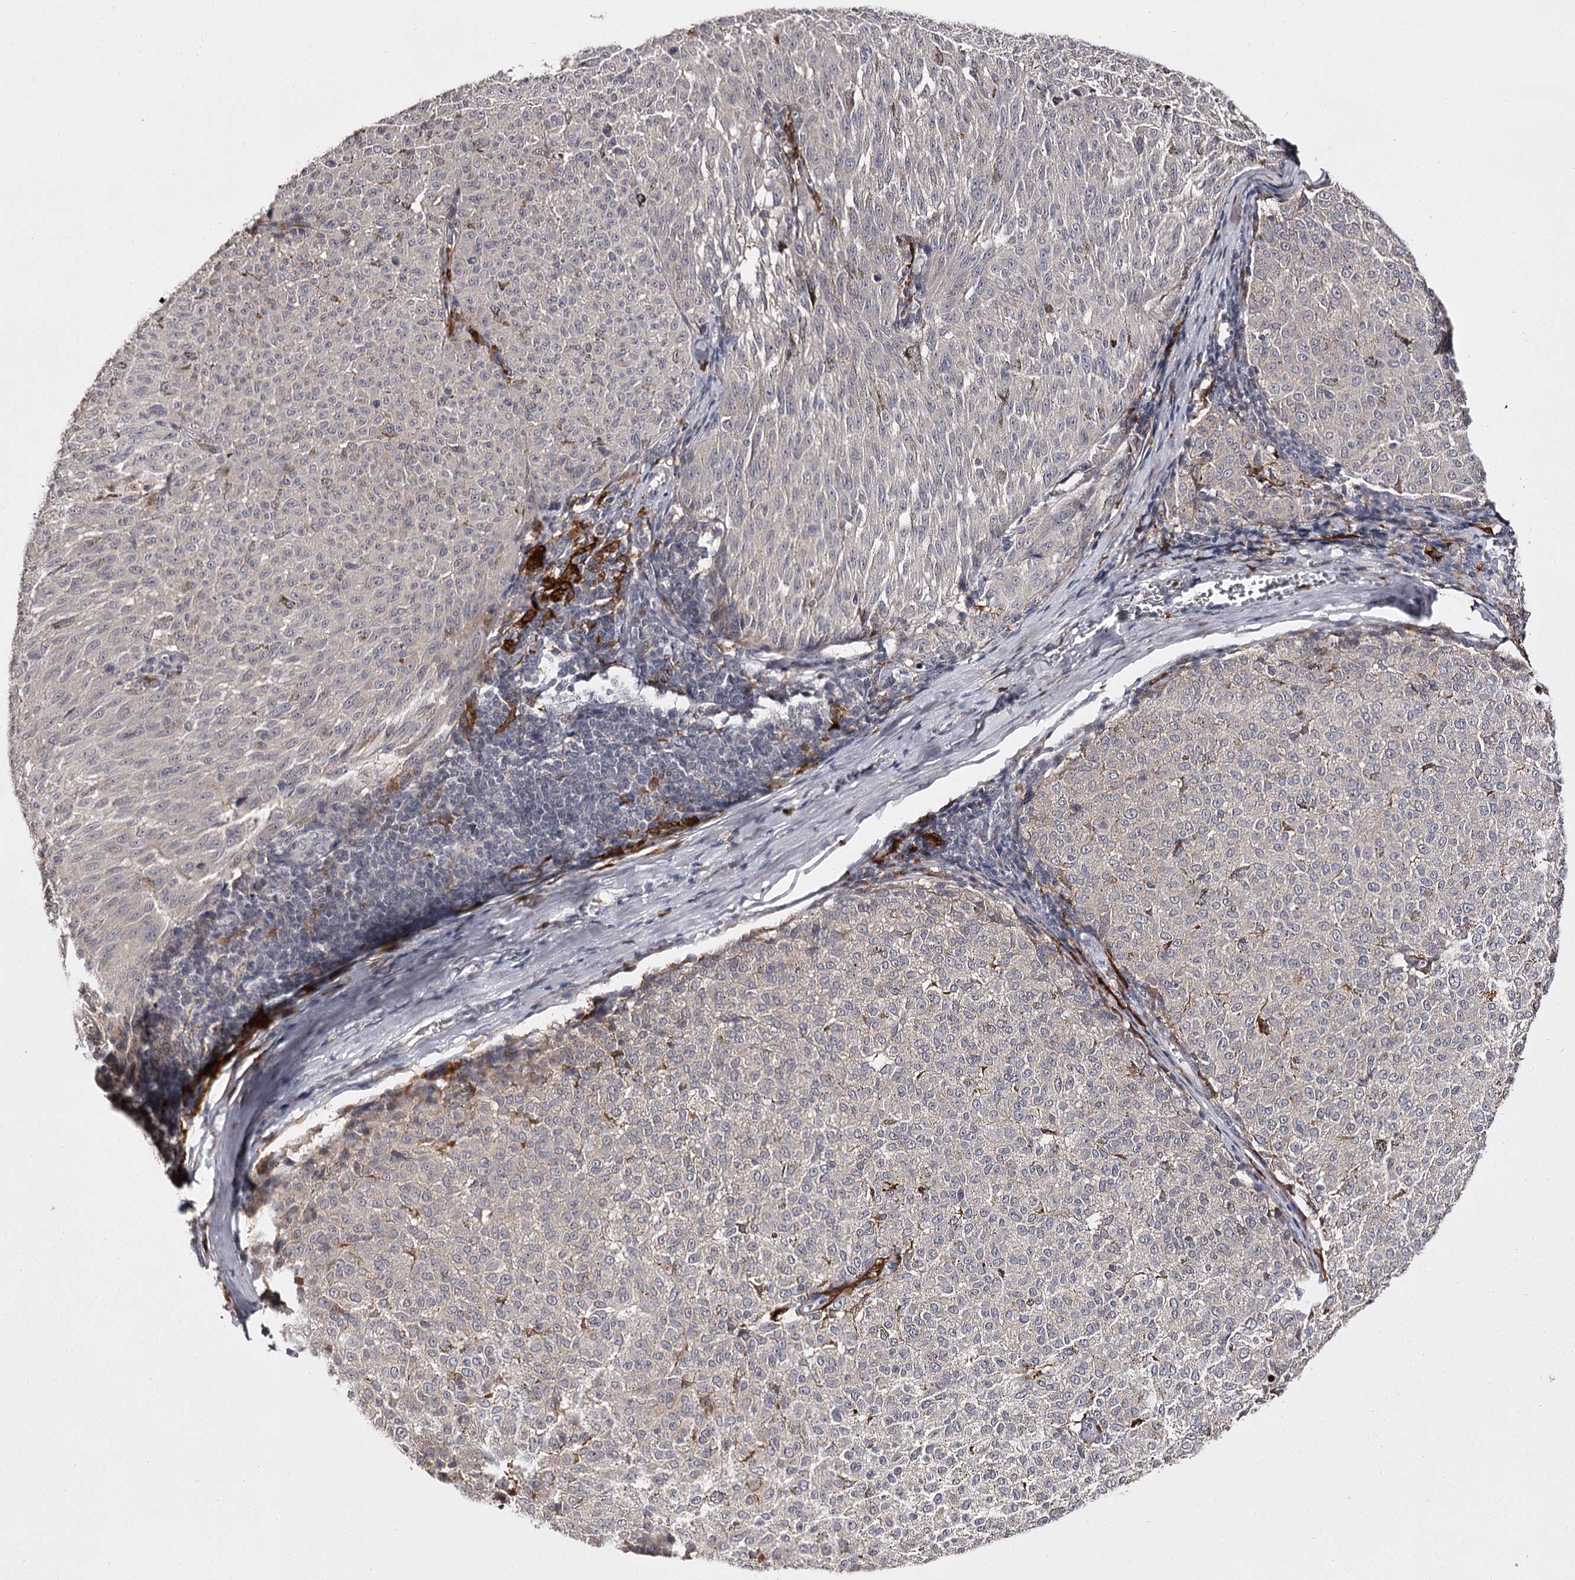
{"staining": {"intensity": "negative", "quantity": "none", "location": "none"}, "tissue": "melanoma", "cell_type": "Tumor cells", "image_type": "cancer", "snomed": [{"axis": "morphology", "description": "Malignant melanoma, NOS"}, {"axis": "topography", "description": "Skin"}], "caption": "High magnification brightfield microscopy of melanoma stained with DAB (3,3'-diaminobenzidine) (brown) and counterstained with hematoxylin (blue): tumor cells show no significant staining.", "gene": "SLC32A1", "patient": {"sex": "female", "age": 72}}